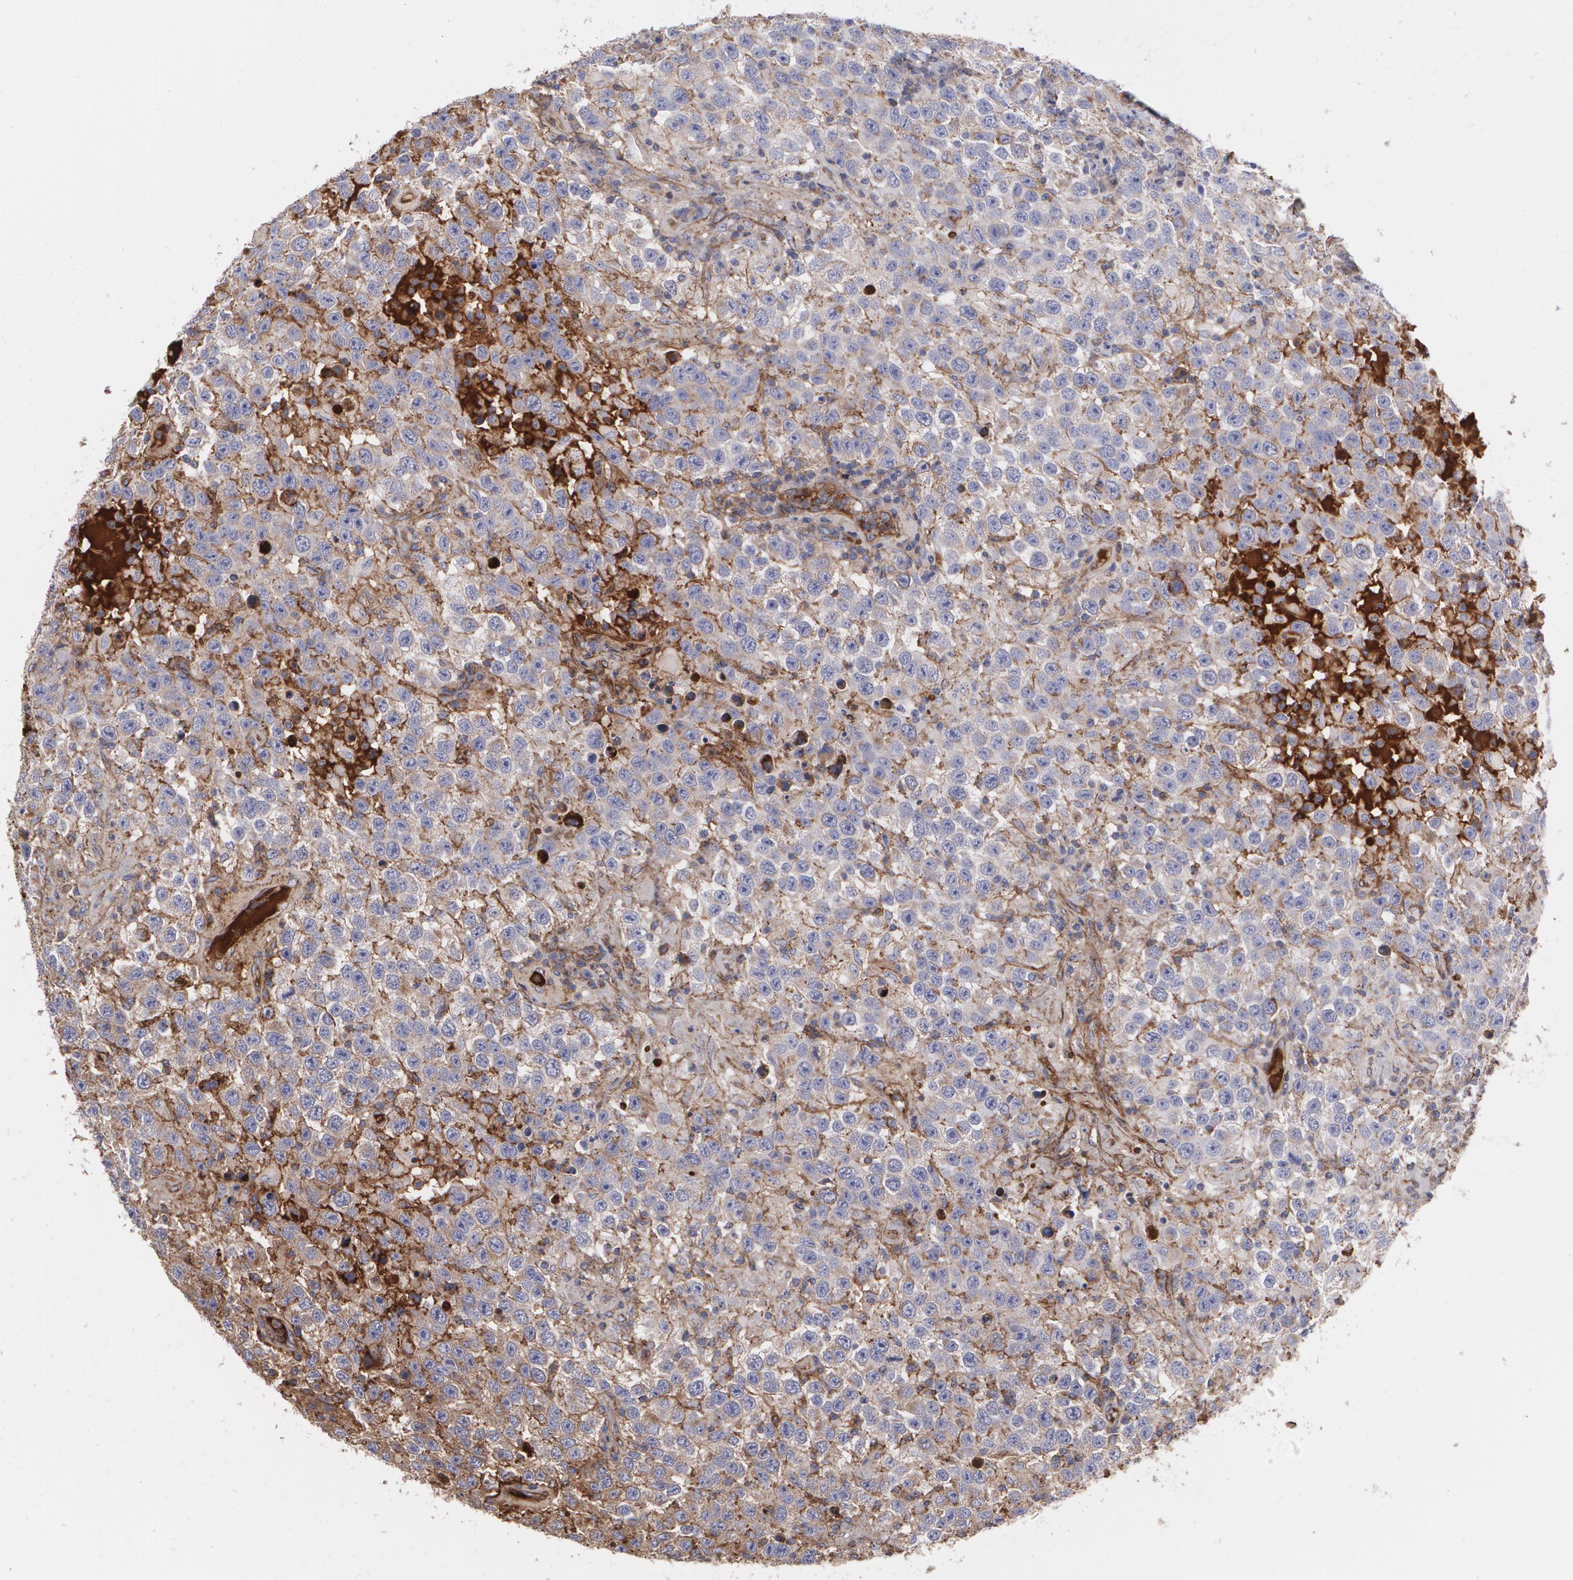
{"staining": {"intensity": "moderate", "quantity": ">75%", "location": "cytoplasmic/membranous"}, "tissue": "testis cancer", "cell_type": "Tumor cells", "image_type": "cancer", "snomed": [{"axis": "morphology", "description": "Seminoma, NOS"}, {"axis": "topography", "description": "Testis"}], "caption": "Tumor cells demonstrate medium levels of moderate cytoplasmic/membranous positivity in about >75% of cells in human testis seminoma.", "gene": "FBLN1", "patient": {"sex": "male", "age": 35}}